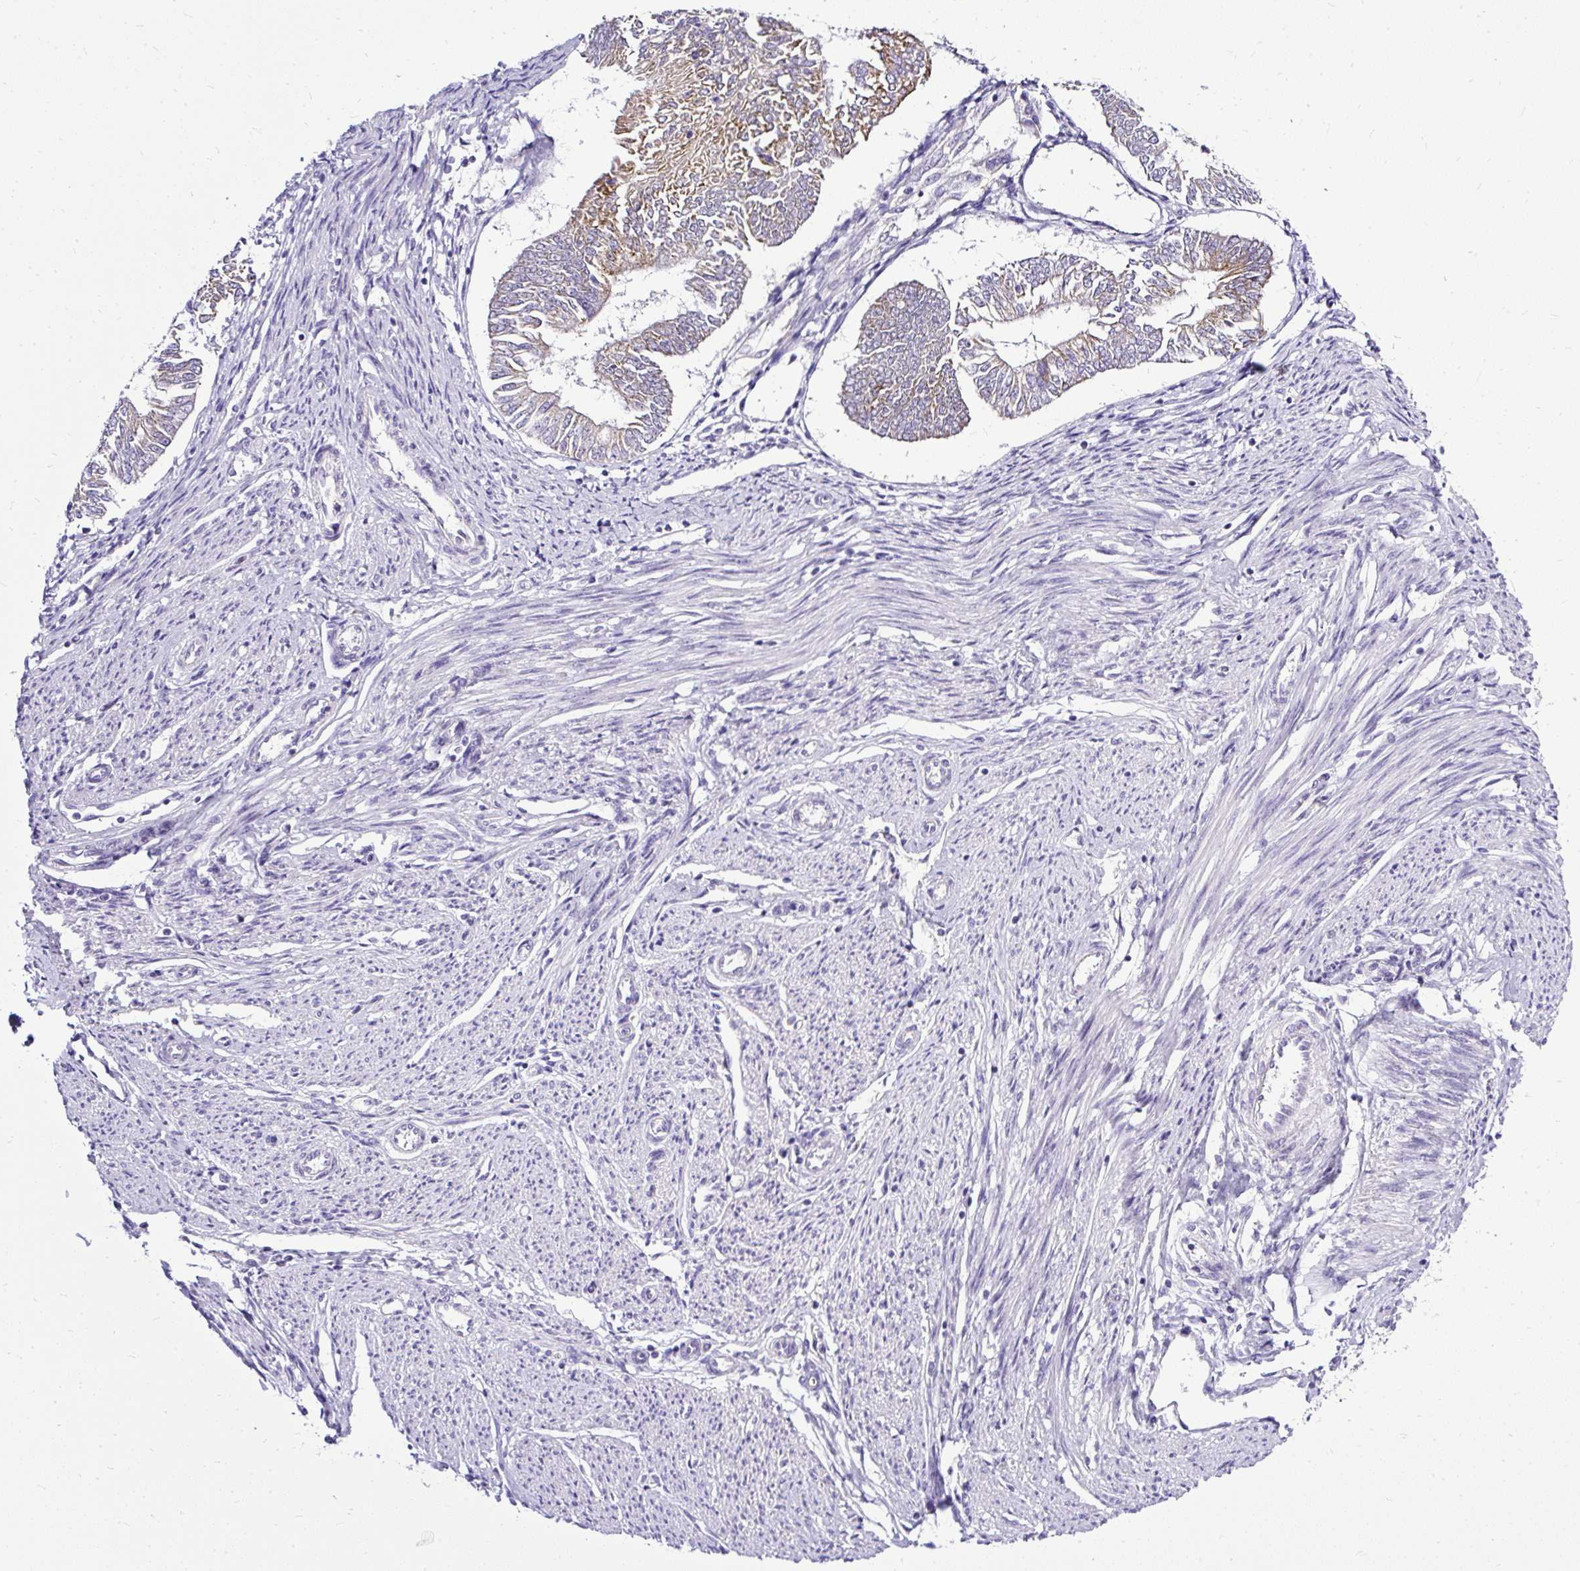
{"staining": {"intensity": "moderate", "quantity": "<25%", "location": "cytoplasmic/membranous"}, "tissue": "endometrial cancer", "cell_type": "Tumor cells", "image_type": "cancer", "snomed": [{"axis": "morphology", "description": "Adenocarcinoma, NOS"}, {"axis": "topography", "description": "Endometrium"}], "caption": "Endometrial cancer tissue demonstrates moderate cytoplasmic/membranous positivity in approximately <25% of tumor cells", "gene": "AMFR", "patient": {"sex": "female", "age": 58}}